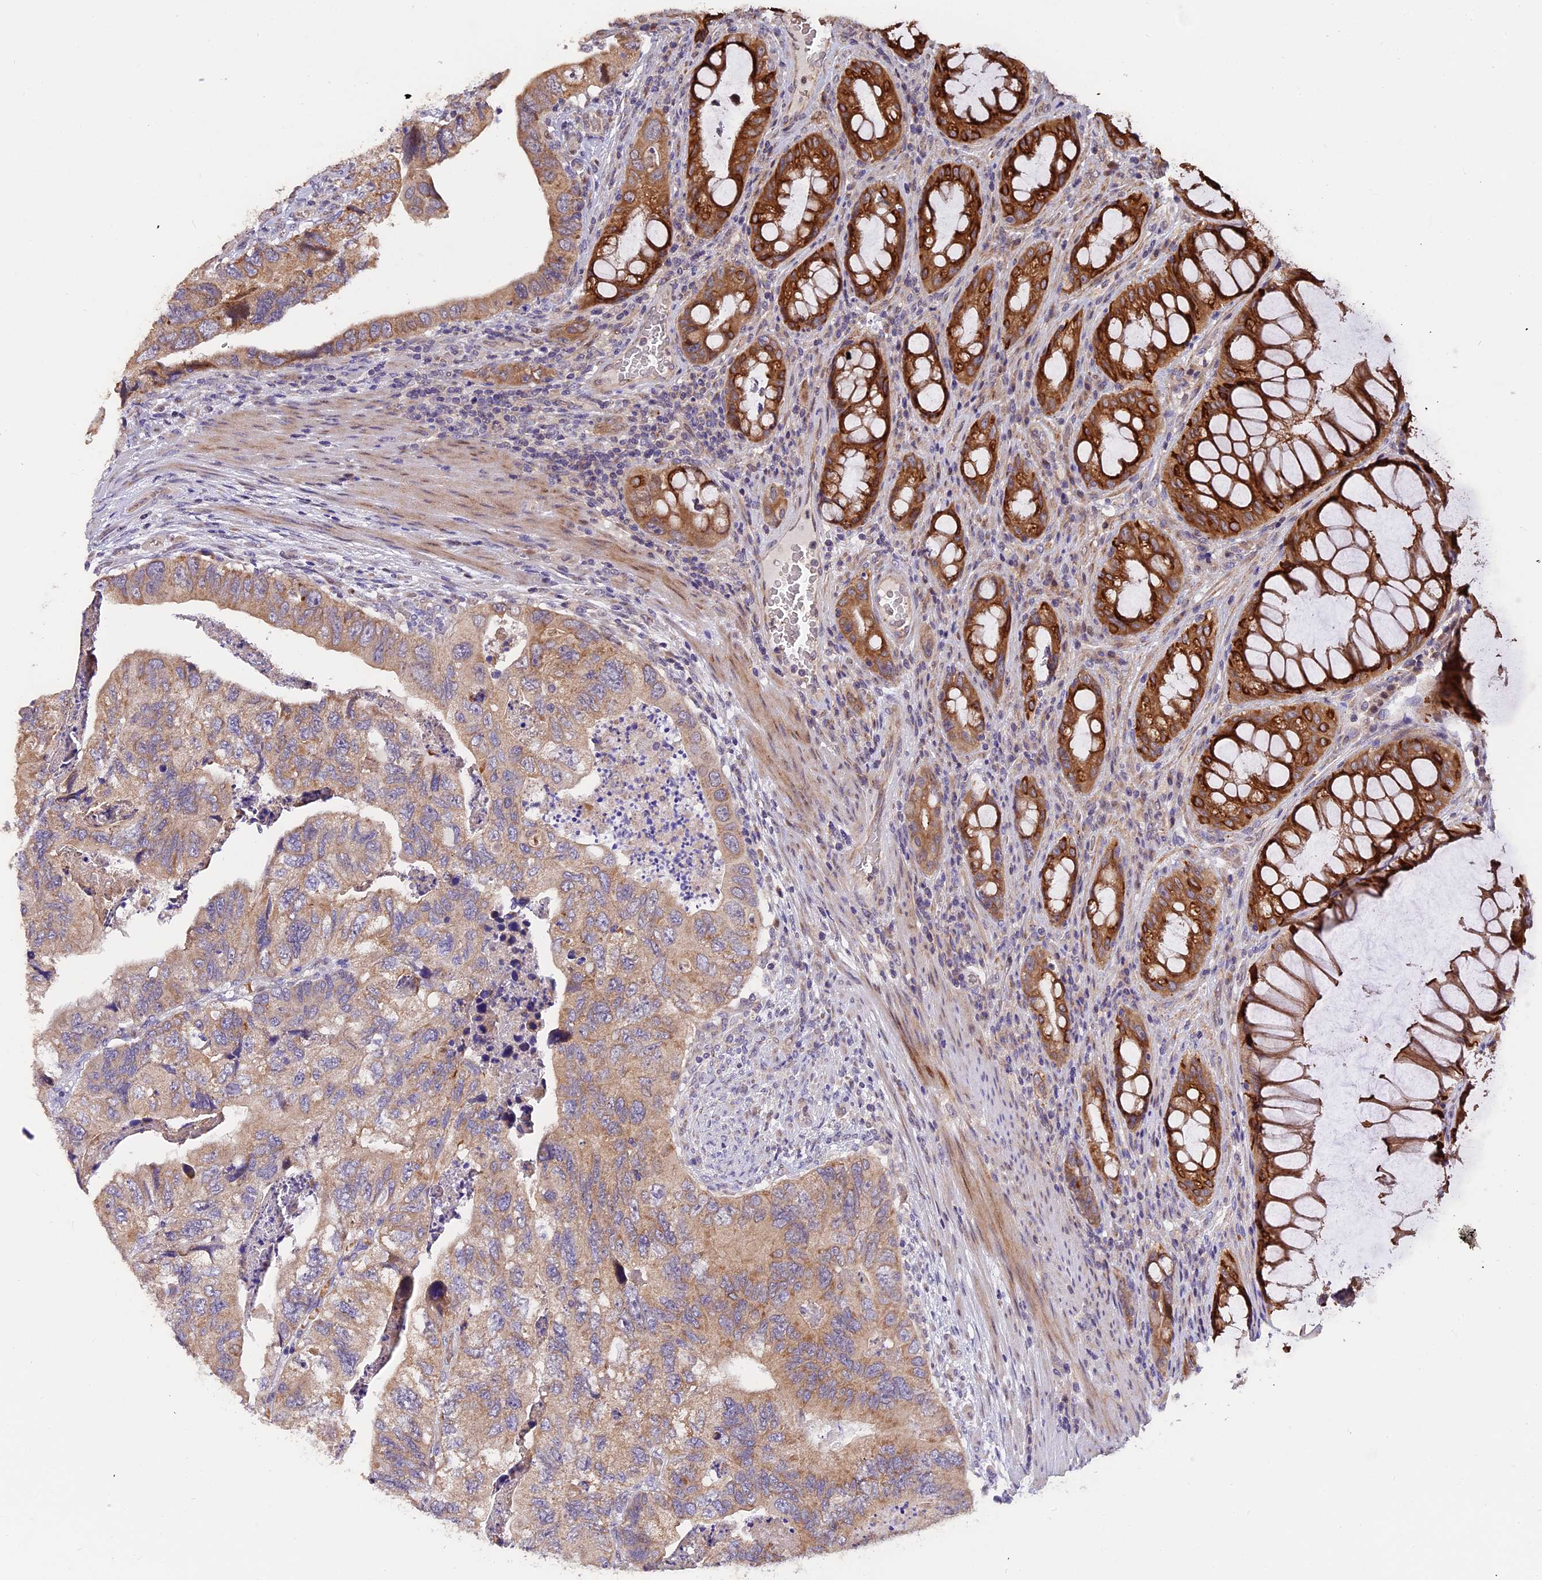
{"staining": {"intensity": "weak", "quantity": "25%-75%", "location": "cytoplasmic/membranous"}, "tissue": "colorectal cancer", "cell_type": "Tumor cells", "image_type": "cancer", "snomed": [{"axis": "morphology", "description": "Adenocarcinoma, NOS"}, {"axis": "topography", "description": "Rectum"}], "caption": "IHC image of neoplastic tissue: human colorectal cancer stained using IHC displays low levels of weak protein expression localized specifically in the cytoplasmic/membranous of tumor cells, appearing as a cytoplasmic/membranous brown color.", "gene": "TRMT1", "patient": {"sex": "male", "age": 63}}